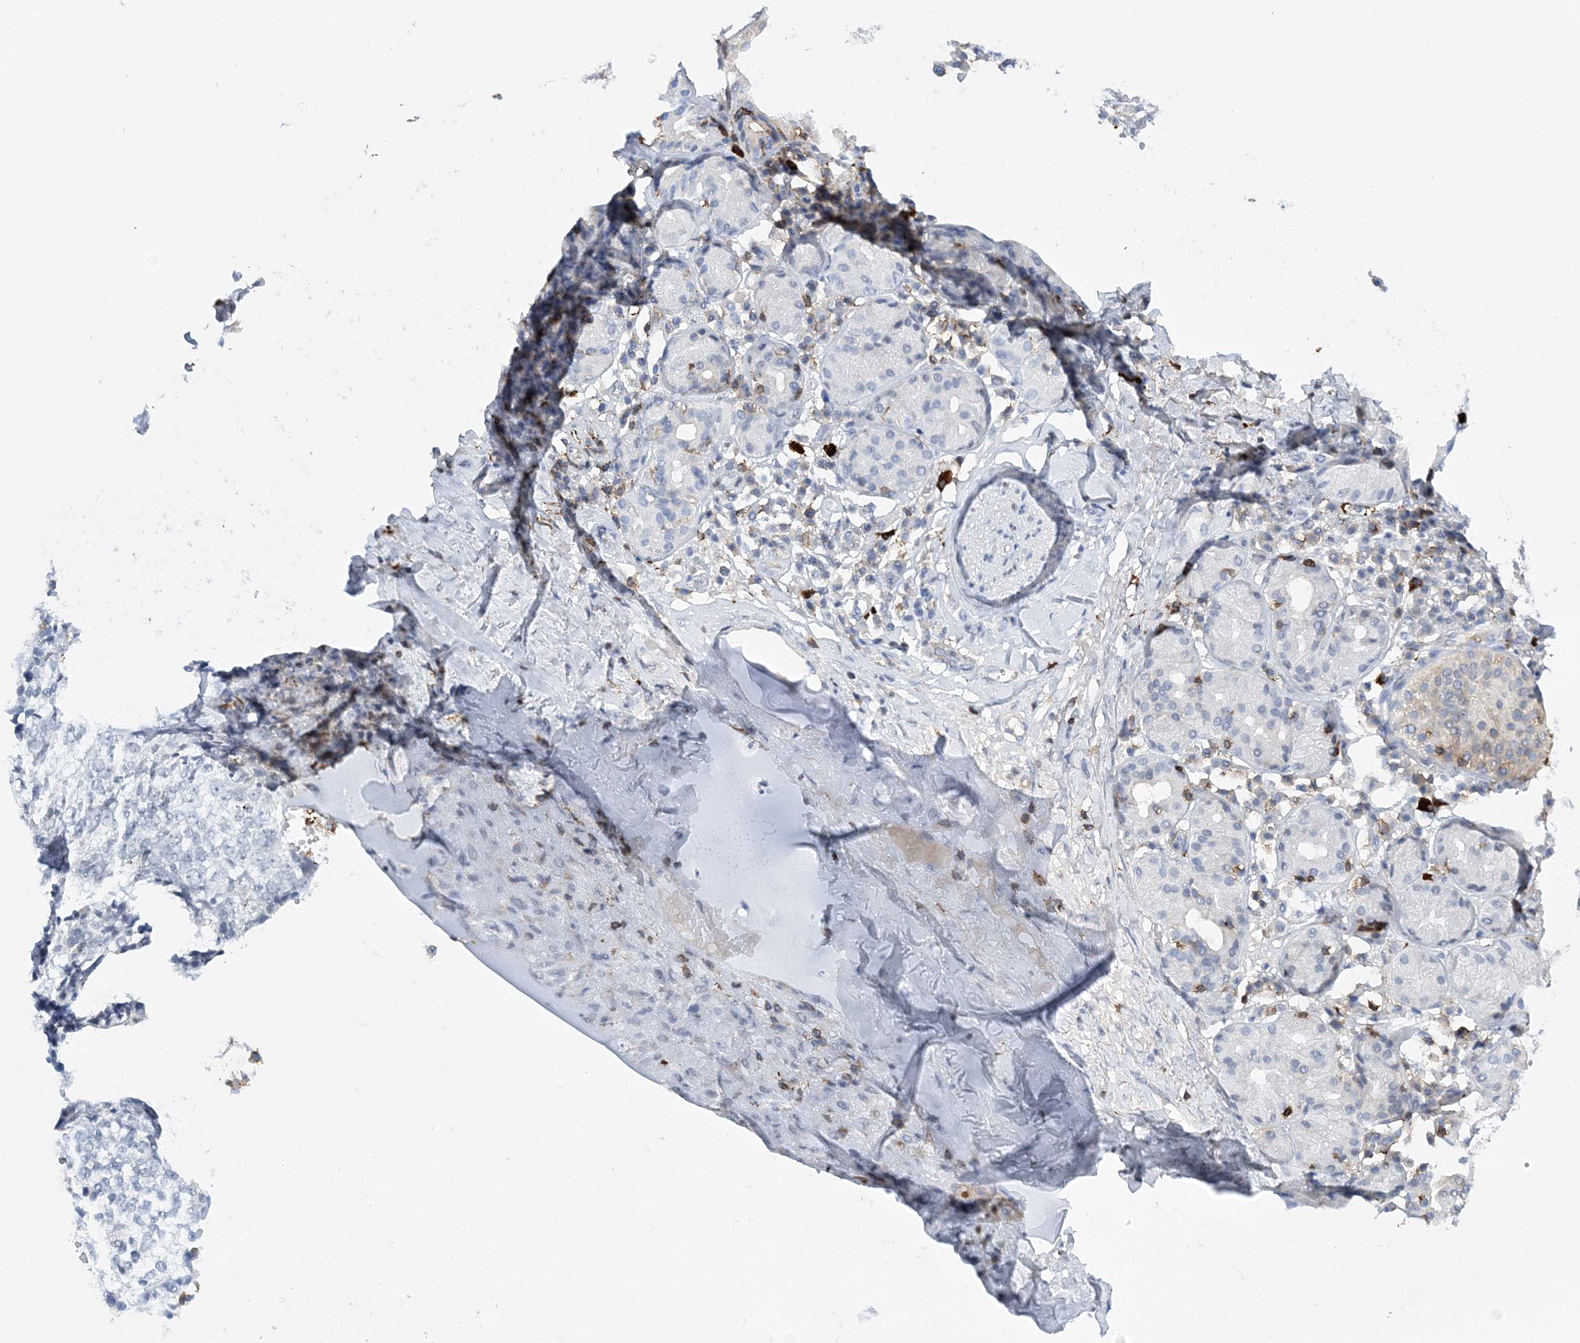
{"staining": {"intensity": "negative", "quantity": "none", "location": "none"}, "tissue": "soft tissue", "cell_type": "Fibroblasts", "image_type": "normal", "snomed": [{"axis": "morphology", "description": "Normal tissue, NOS"}, {"axis": "morphology", "description": "Basal cell carcinoma"}, {"axis": "topography", "description": "Cartilage tissue"}, {"axis": "topography", "description": "Nasopharynx"}, {"axis": "topography", "description": "Oral tissue"}], "caption": "The micrograph exhibits no staining of fibroblasts in benign soft tissue.", "gene": "PRMT9", "patient": {"sex": "female", "age": 77}}